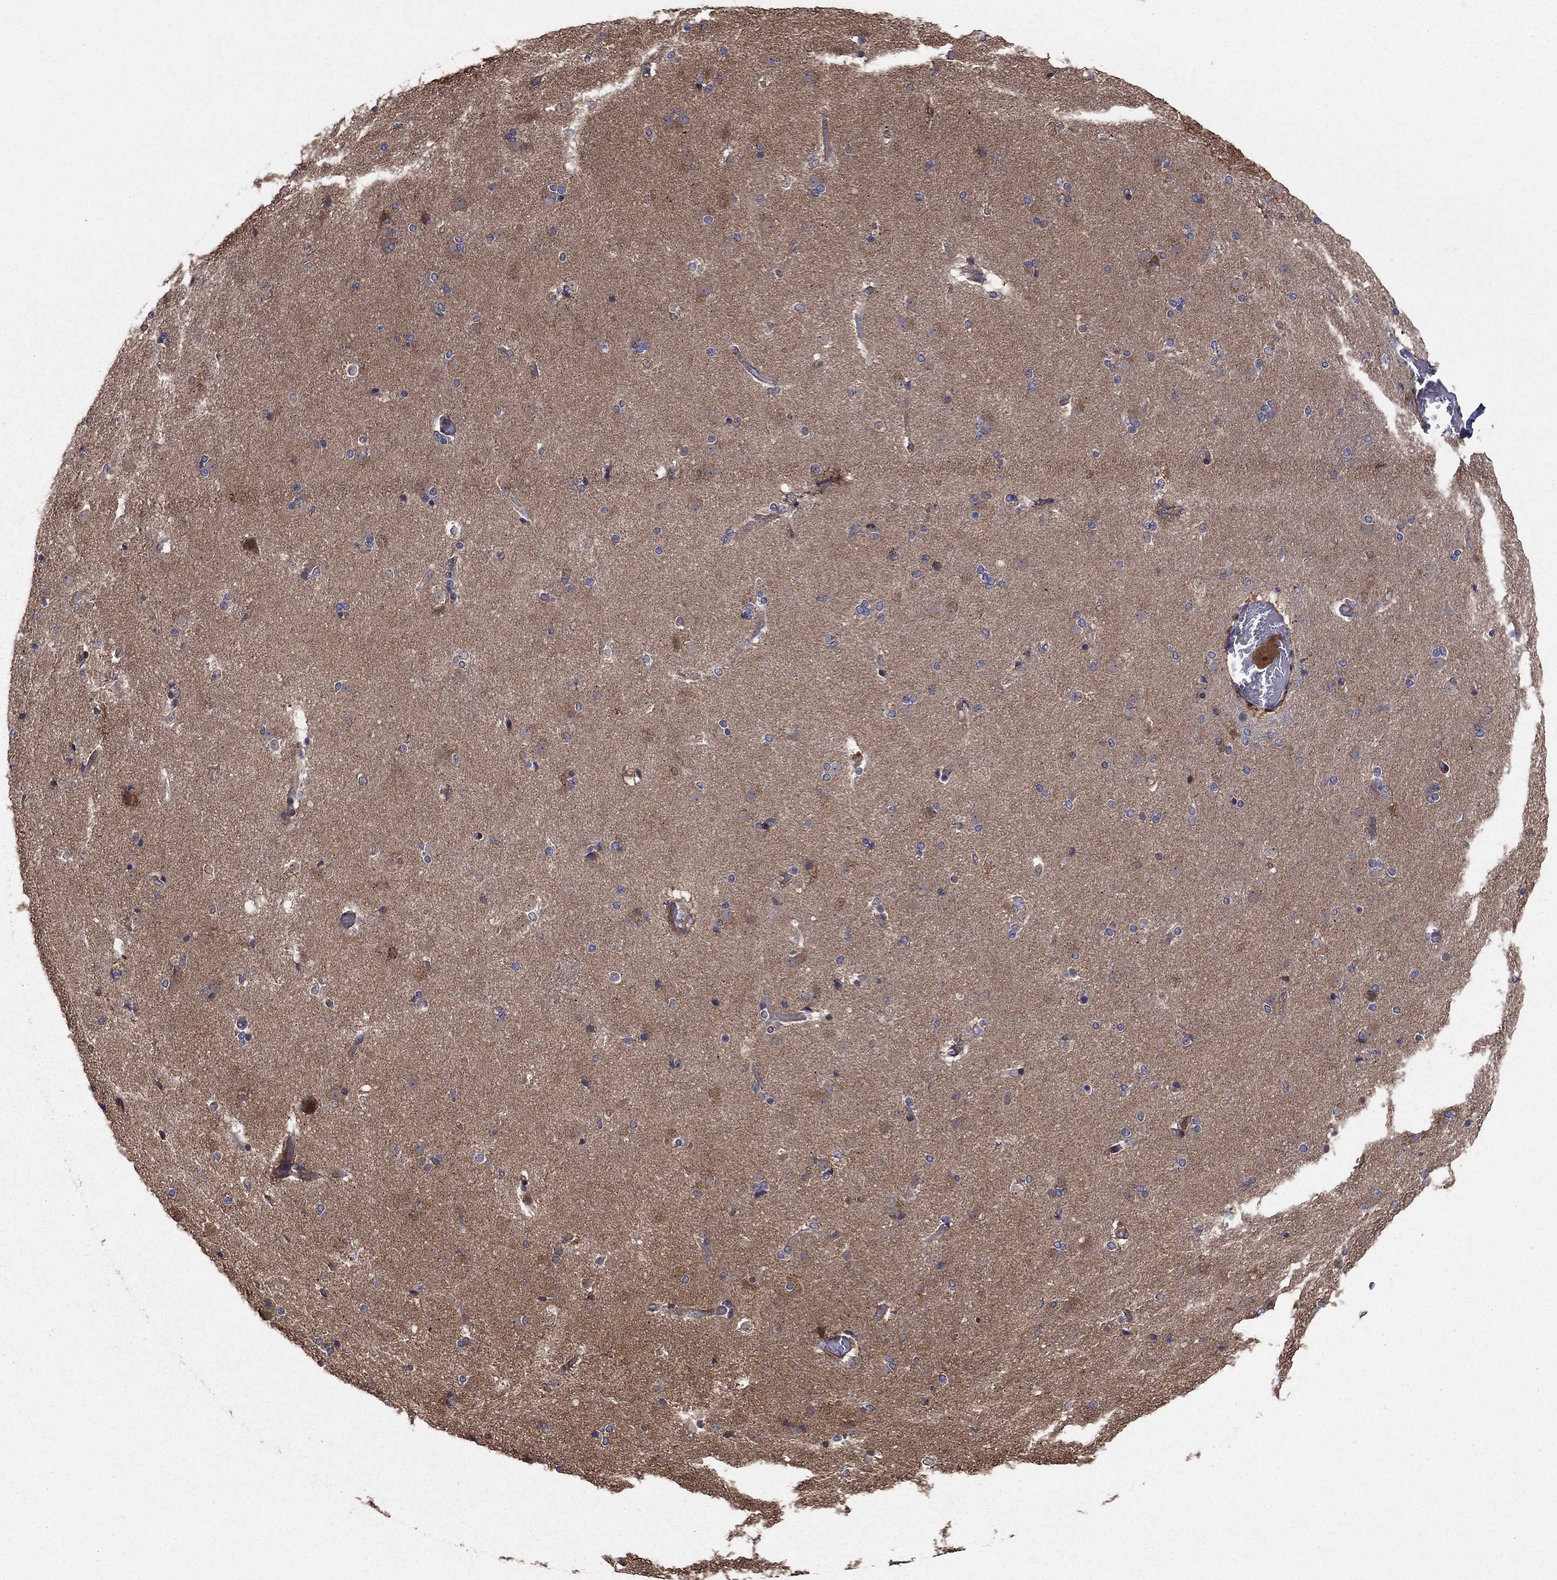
{"staining": {"intensity": "moderate", "quantity": "<25%", "location": "cytoplasmic/membranous"}, "tissue": "caudate", "cell_type": "Glial cells", "image_type": "normal", "snomed": [{"axis": "morphology", "description": "Normal tissue, NOS"}, {"axis": "topography", "description": "Lateral ventricle wall"}], "caption": "Immunohistochemistry (IHC) staining of unremarkable caudate, which shows low levels of moderate cytoplasmic/membranous positivity in about <25% of glial cells indicating moderate cytoplasmic/membranous protein positivity. The staining was performed using DAB (brown) for protein detection and nuclei were counterstained in hematoxylin (blue).", "gene": "BABAM2", "patient": {"sex": "female", "age": 71}}